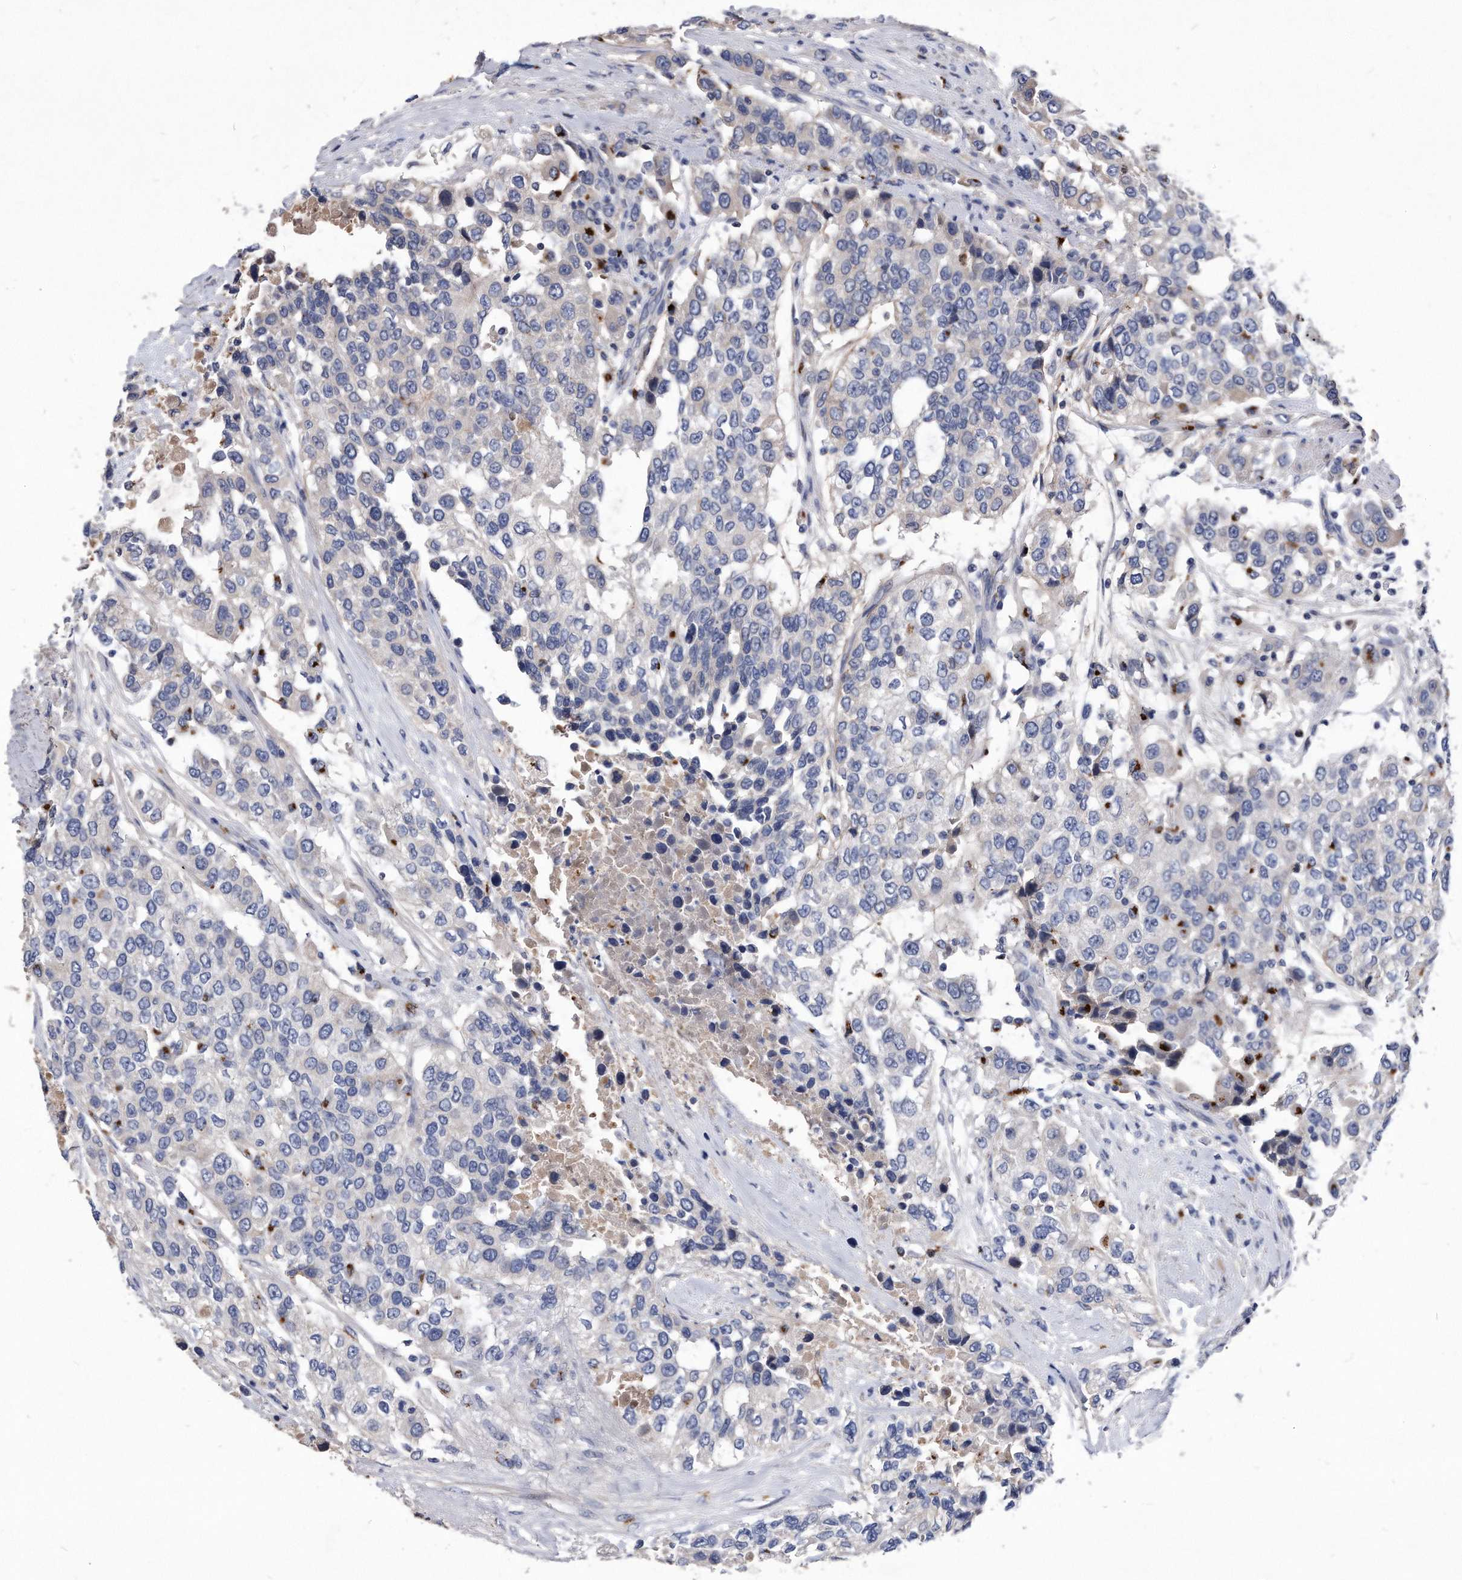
{"staining": {"intensity": "negative", "quantity": "none", "location": "none"}, "tissue": "urothelial cancer", "cell_type": "Tumor cells", "image_type": "cancer", "snomed": [{"axis": "morphology", "description": "Urothelial carcinoma, High grade"}, {"axis": "topography", "description": "Urinary bladder"}], "caption": "Tumor cells are negative for brown protein staining in urothelial cancer.", "gene": "MGAT4A", "patient": {"sex": "female", "age": 80}}